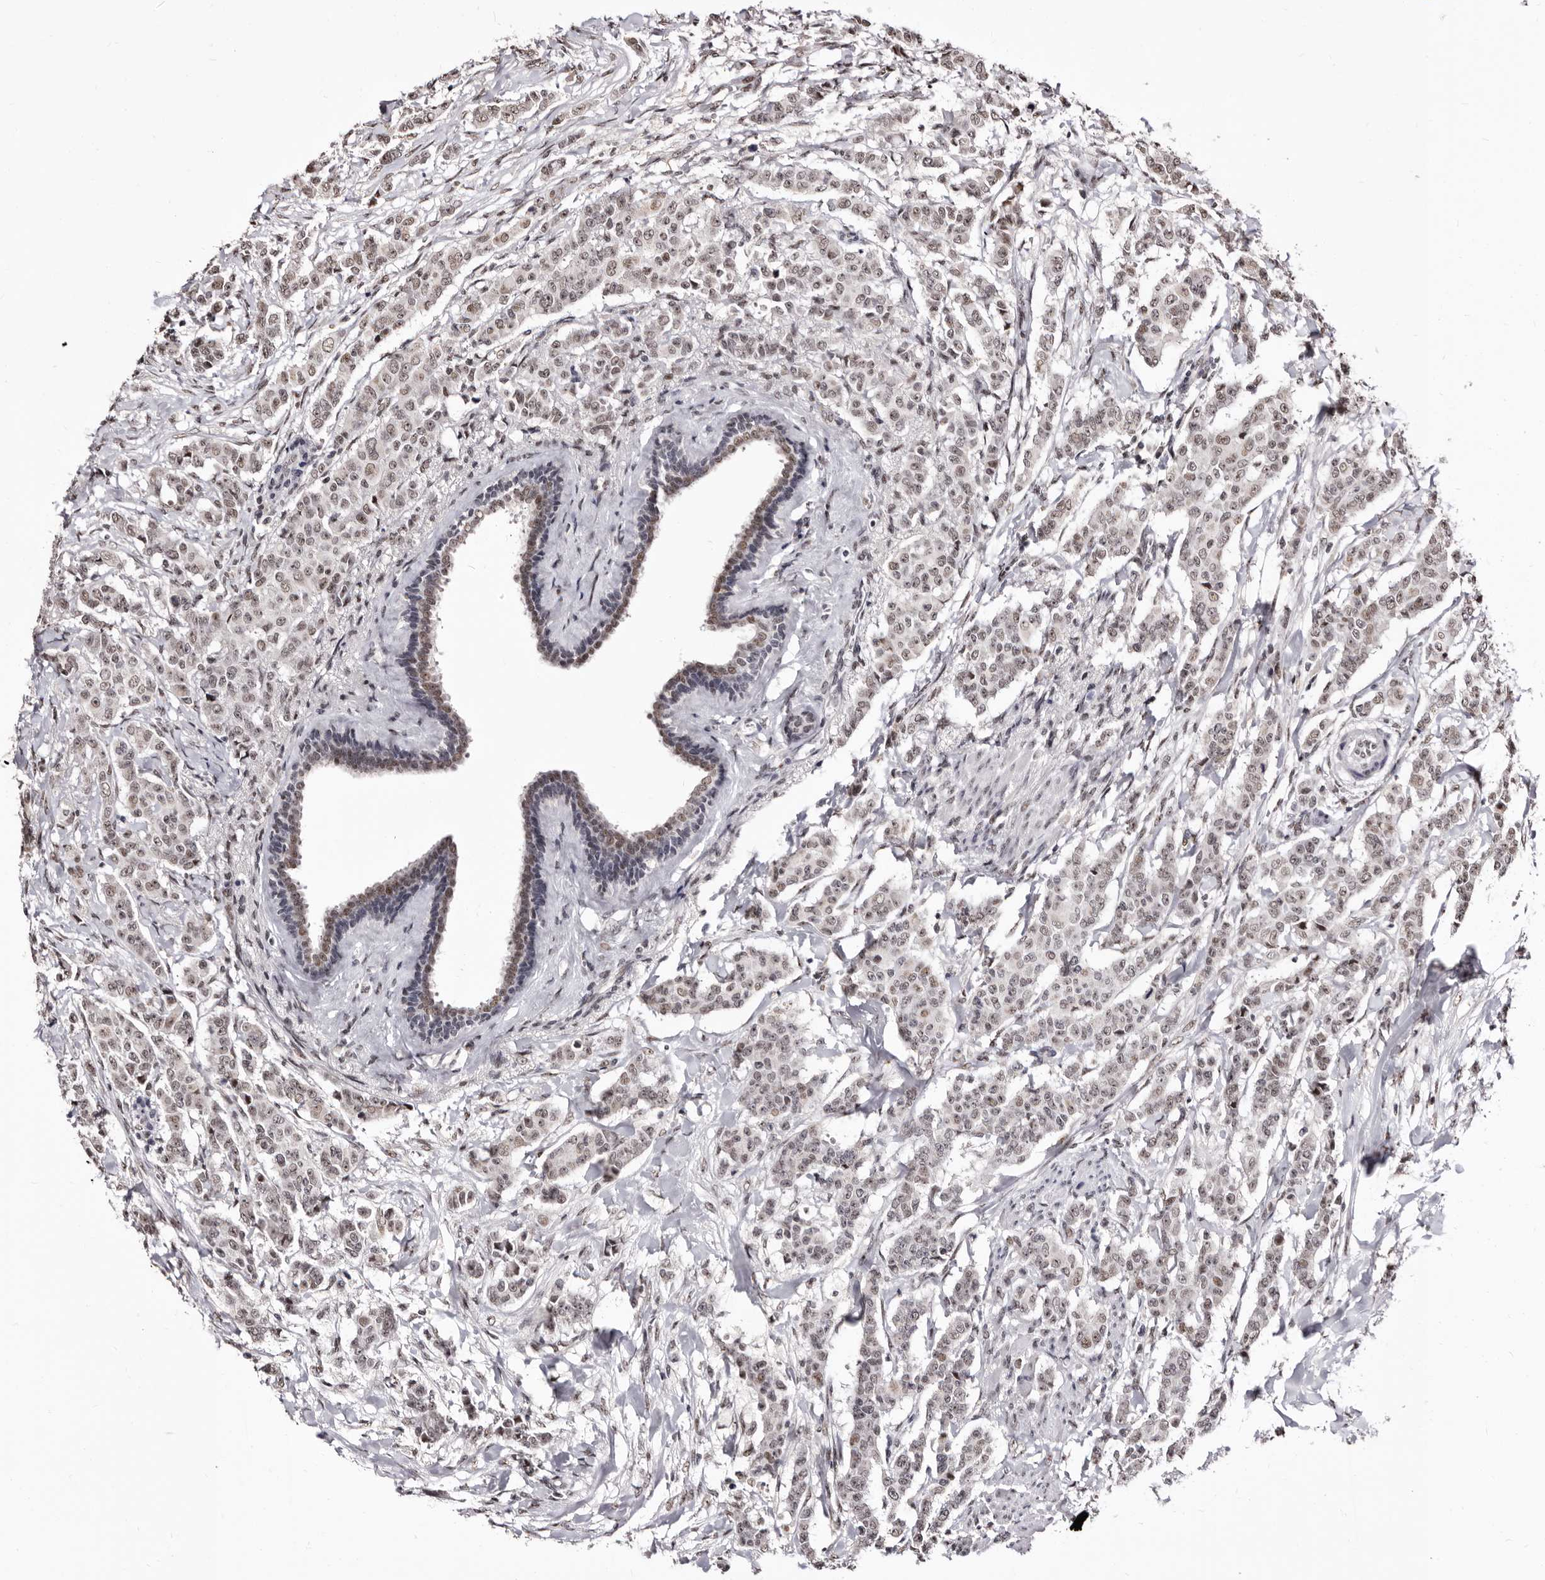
{"staining": {"intensity": "weak", "quantity": ">75%", "location": "nuclear"}, "tissue": "breast cancer", "cell_type": "Tumor cells", "image_type": "cancer", "snomed": [{"axis": "morphology", "description": "Duct carcinoma"}, {"axis": "topography", "description": "Breast"}], "caption": "Immunohistochemical staining of breast cancer shows weak nuclear protein staining in about >75% of tumor cells.", "gene": "ANAPC11", "patient": {"sex": "female", "age": 40}}